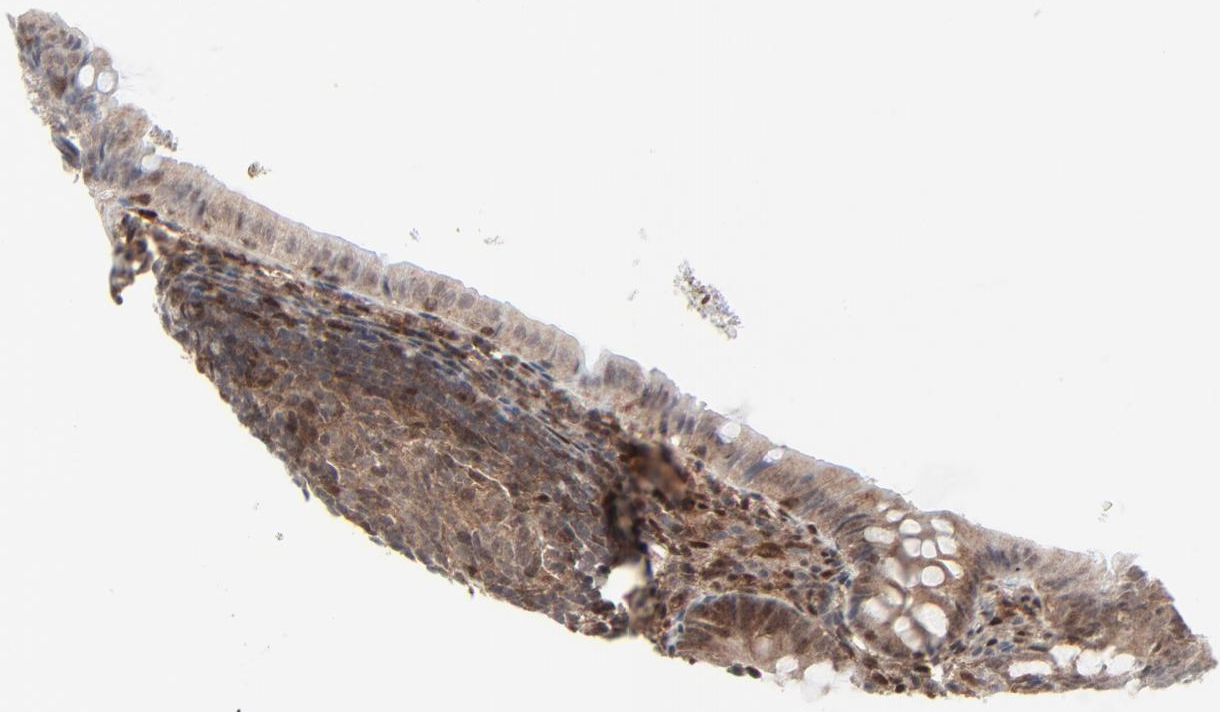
{"staining": {"intensity": "weak", "quantity": "25%-75%", "location": "cytoplasmic/membranous"}, "tissue": "appendix", "cell_type": "Glandular cells", "image_type": "normal", "snomed": [{"axis": "morphology", "description": "Normal tissue, NOS"}, {"axis": "topography", "description": "Appendix"}], "caption": "A high-resolution micrograph shows IHC staining of benign appendix, which reveals weak cytoplasmic/membranous positivity in approximately 25%-75% of glandular cells. (brown staining indicates protein expression, while blue staining denotes nuclei).", "gene": "AKT1", "patient": {"sex": "female", "age": 10}}